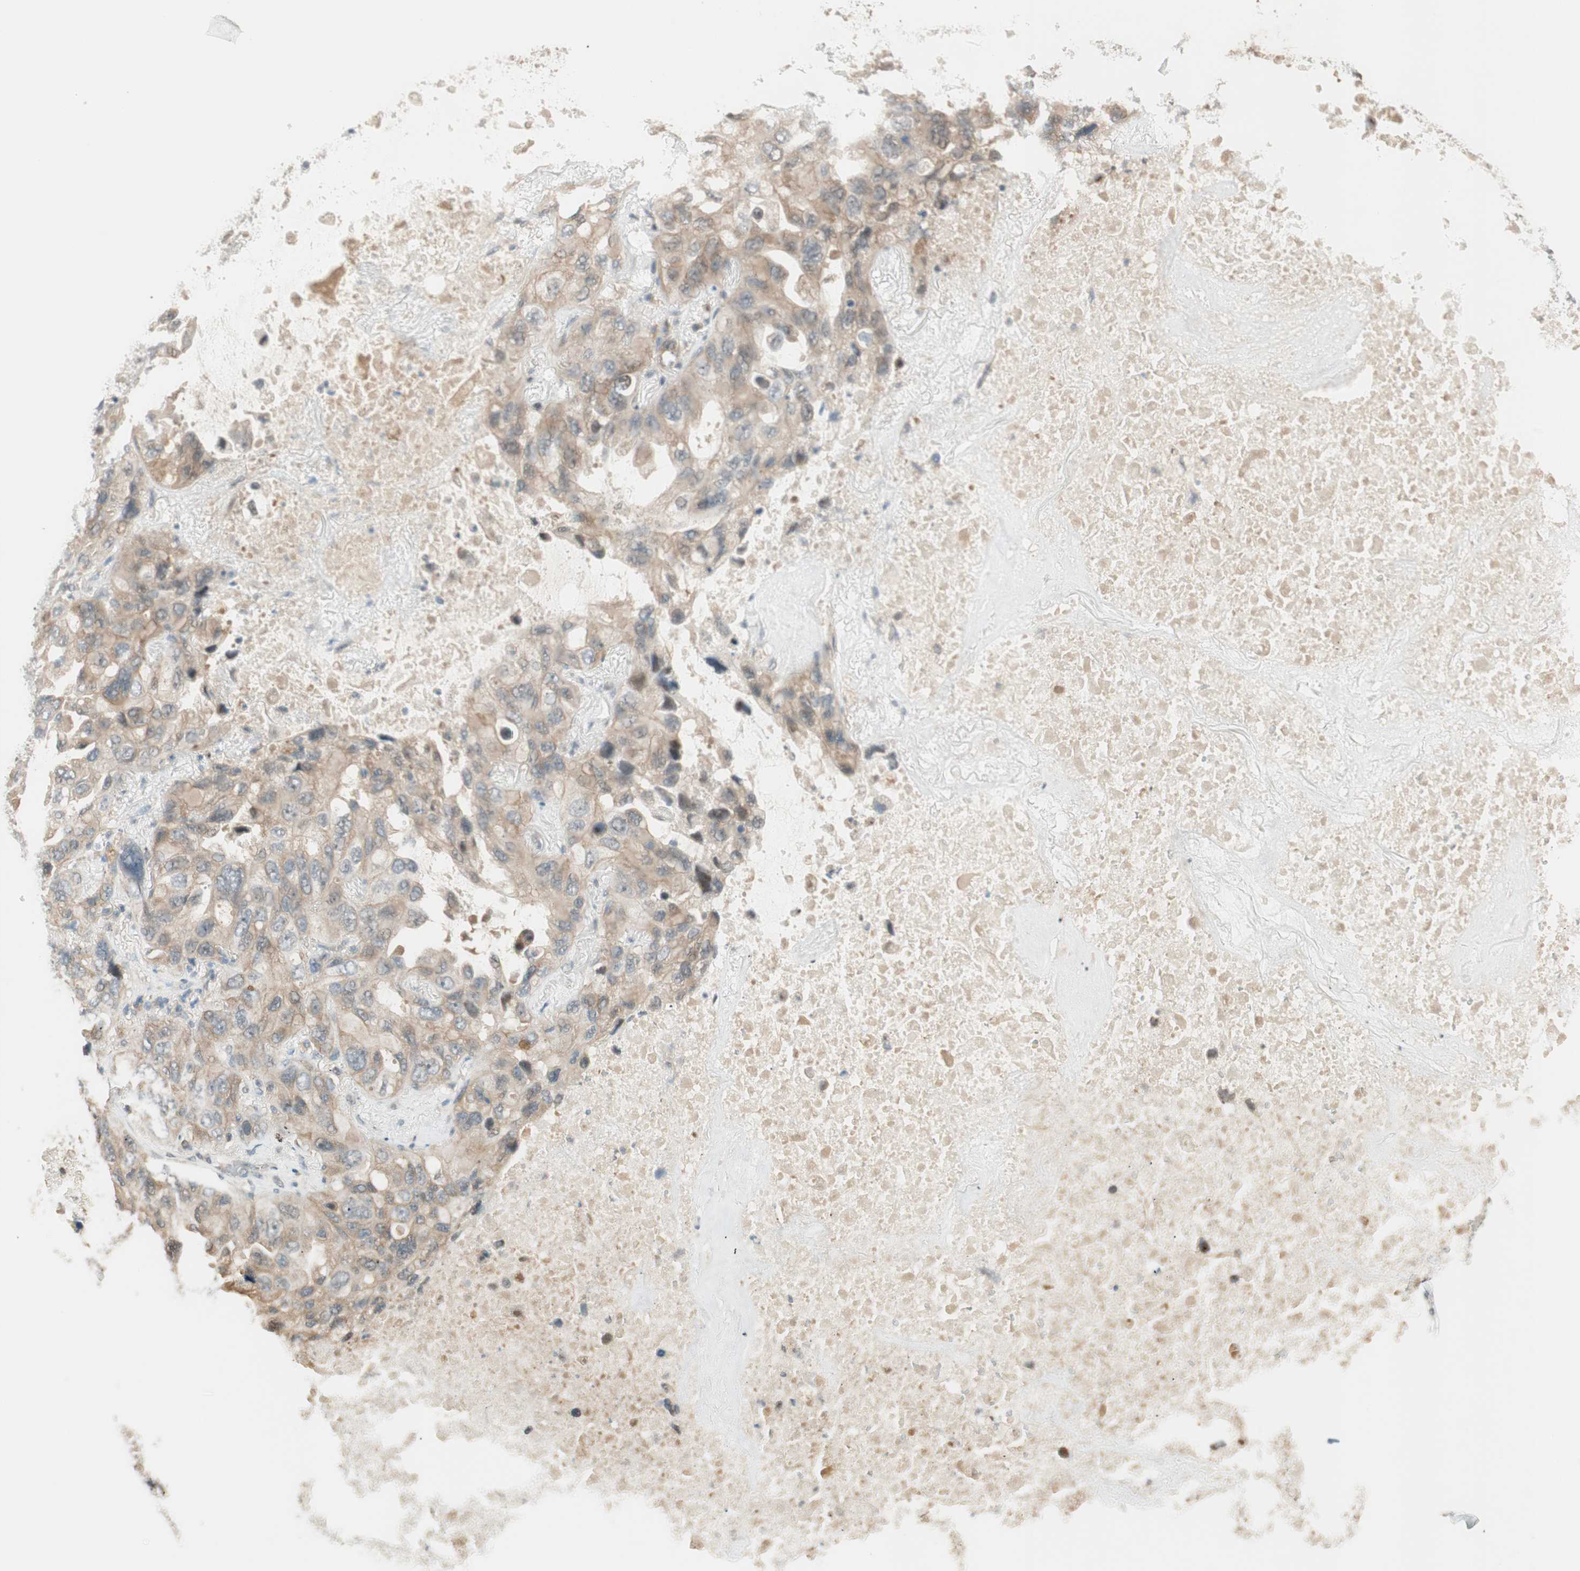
{"staining": {"intensity": "weak", "quantity": ">75%", "location": "cytoplasmic/membranous"}, "tissue": "lung cancer", "cell_type": "Tumor cells", "image_type": "cancer", "snomed": [{"axis": "morphology", "description": "Squamous cell carcinoma, NOS"}, {"axis": "topography", "description": "Lung"}], "caption": "The histopathology image reveals immunohistochemical staining of lung cancer (squamous cell carcinoma). There is weak cytoplasmic/membranous expression is appreciated in approximately >75% of tumor cells.", "gene": "PSMD8", "patient": {"sex": "female", "age": 73}}